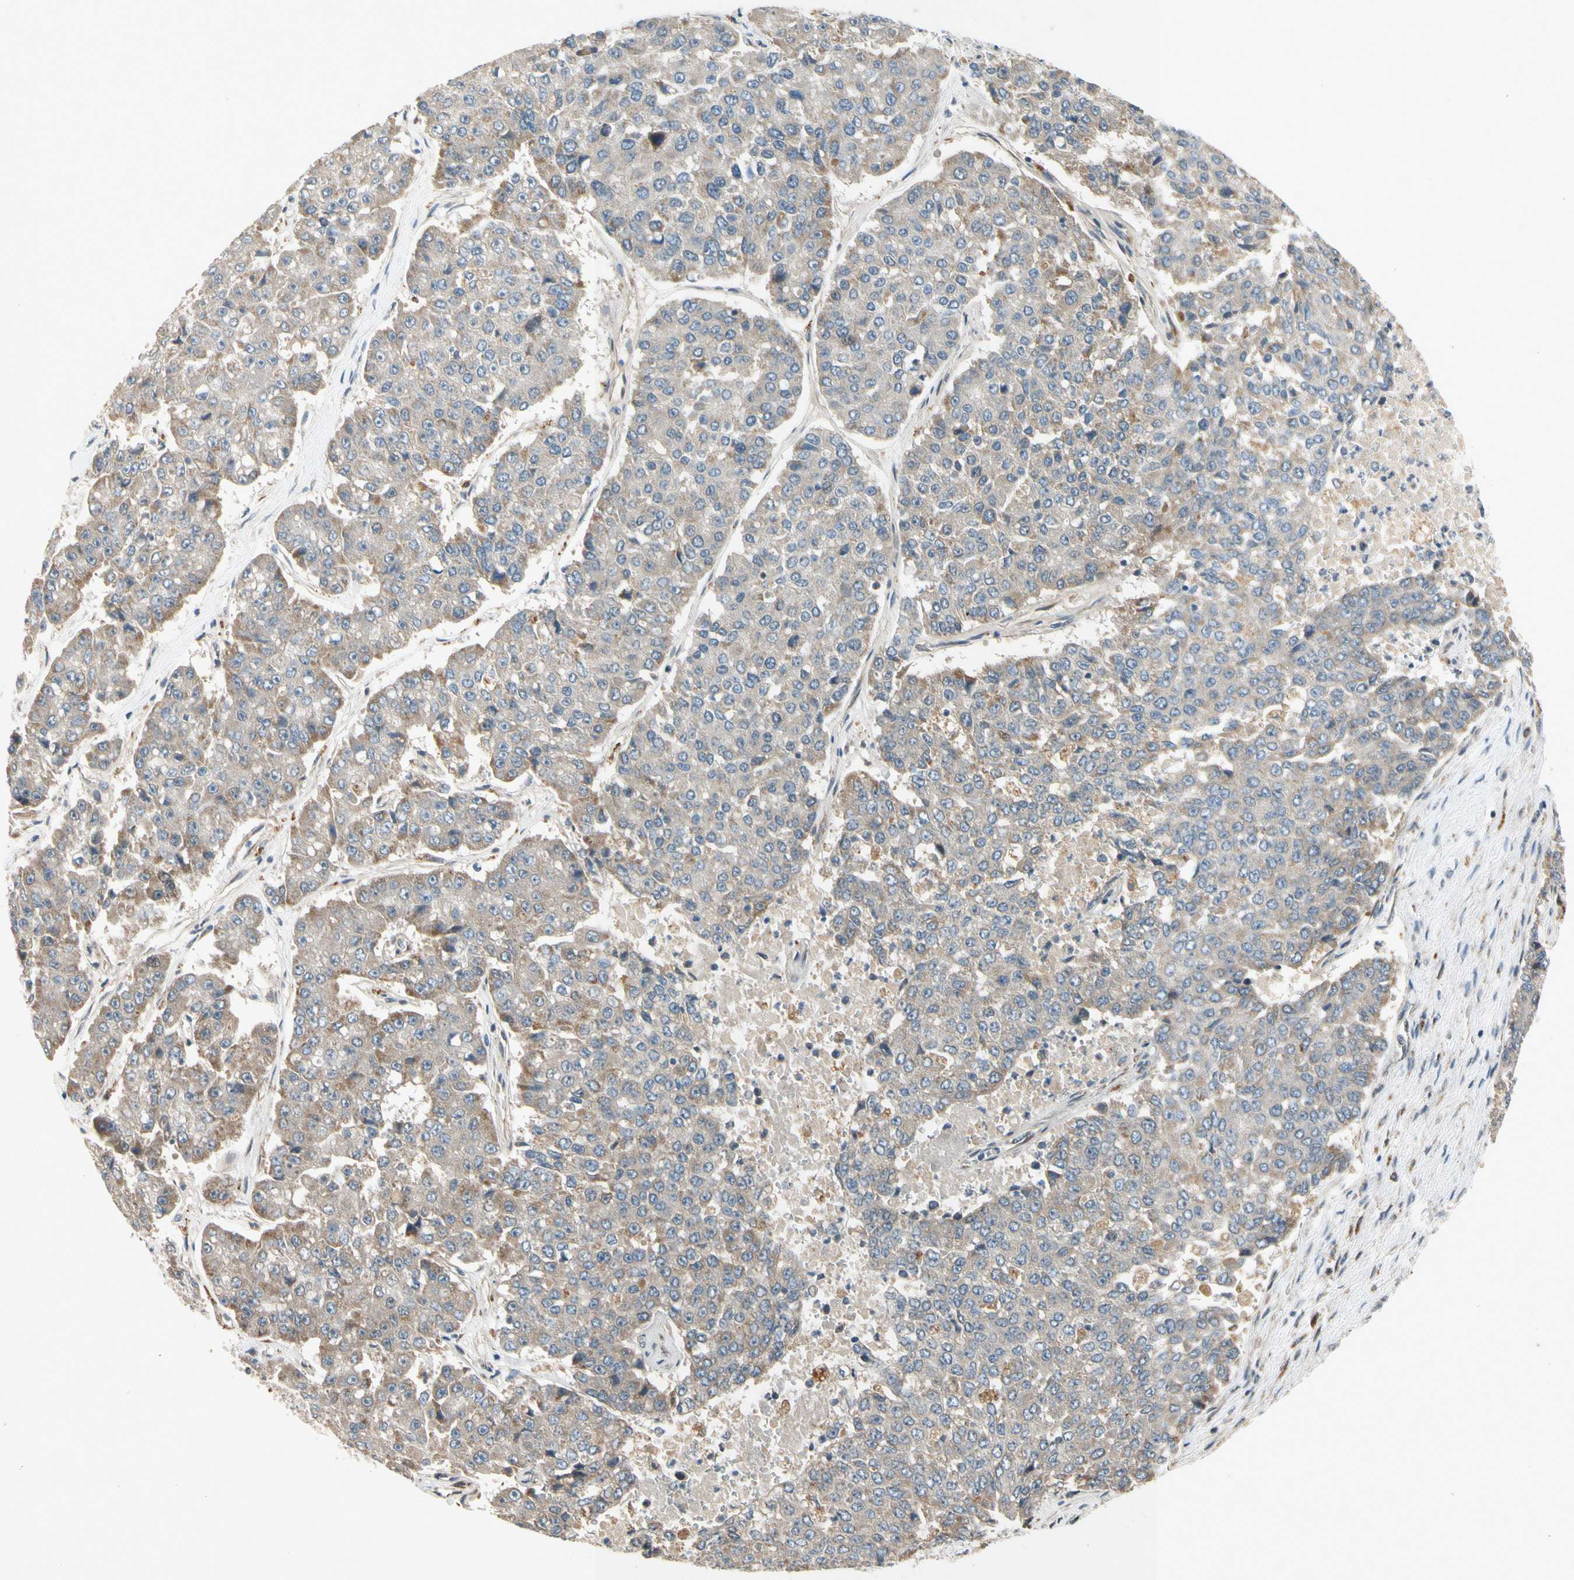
{"staining": {"intensity": "weak", "quantity": ">75%", "location": "cytoplasmic/membranous"}, "tissue": "pancreatic cancer", "cell_type": "Tumor cells", "image_type": "cancer", "snomed": [{"axis": "morphology", "description": "Adenocarcinoma, NOS"}, {"axis": "topography", "description": "Pancreas"}], "caption": "A histopathology image of human adenocarcinoma (pancreatic) stained for a protein demonstrates weak cytoplasmic/membranous brown staining in tumor cells.", "gene": "NPHP3", "patient": {"sex": "male", "age": 50}}